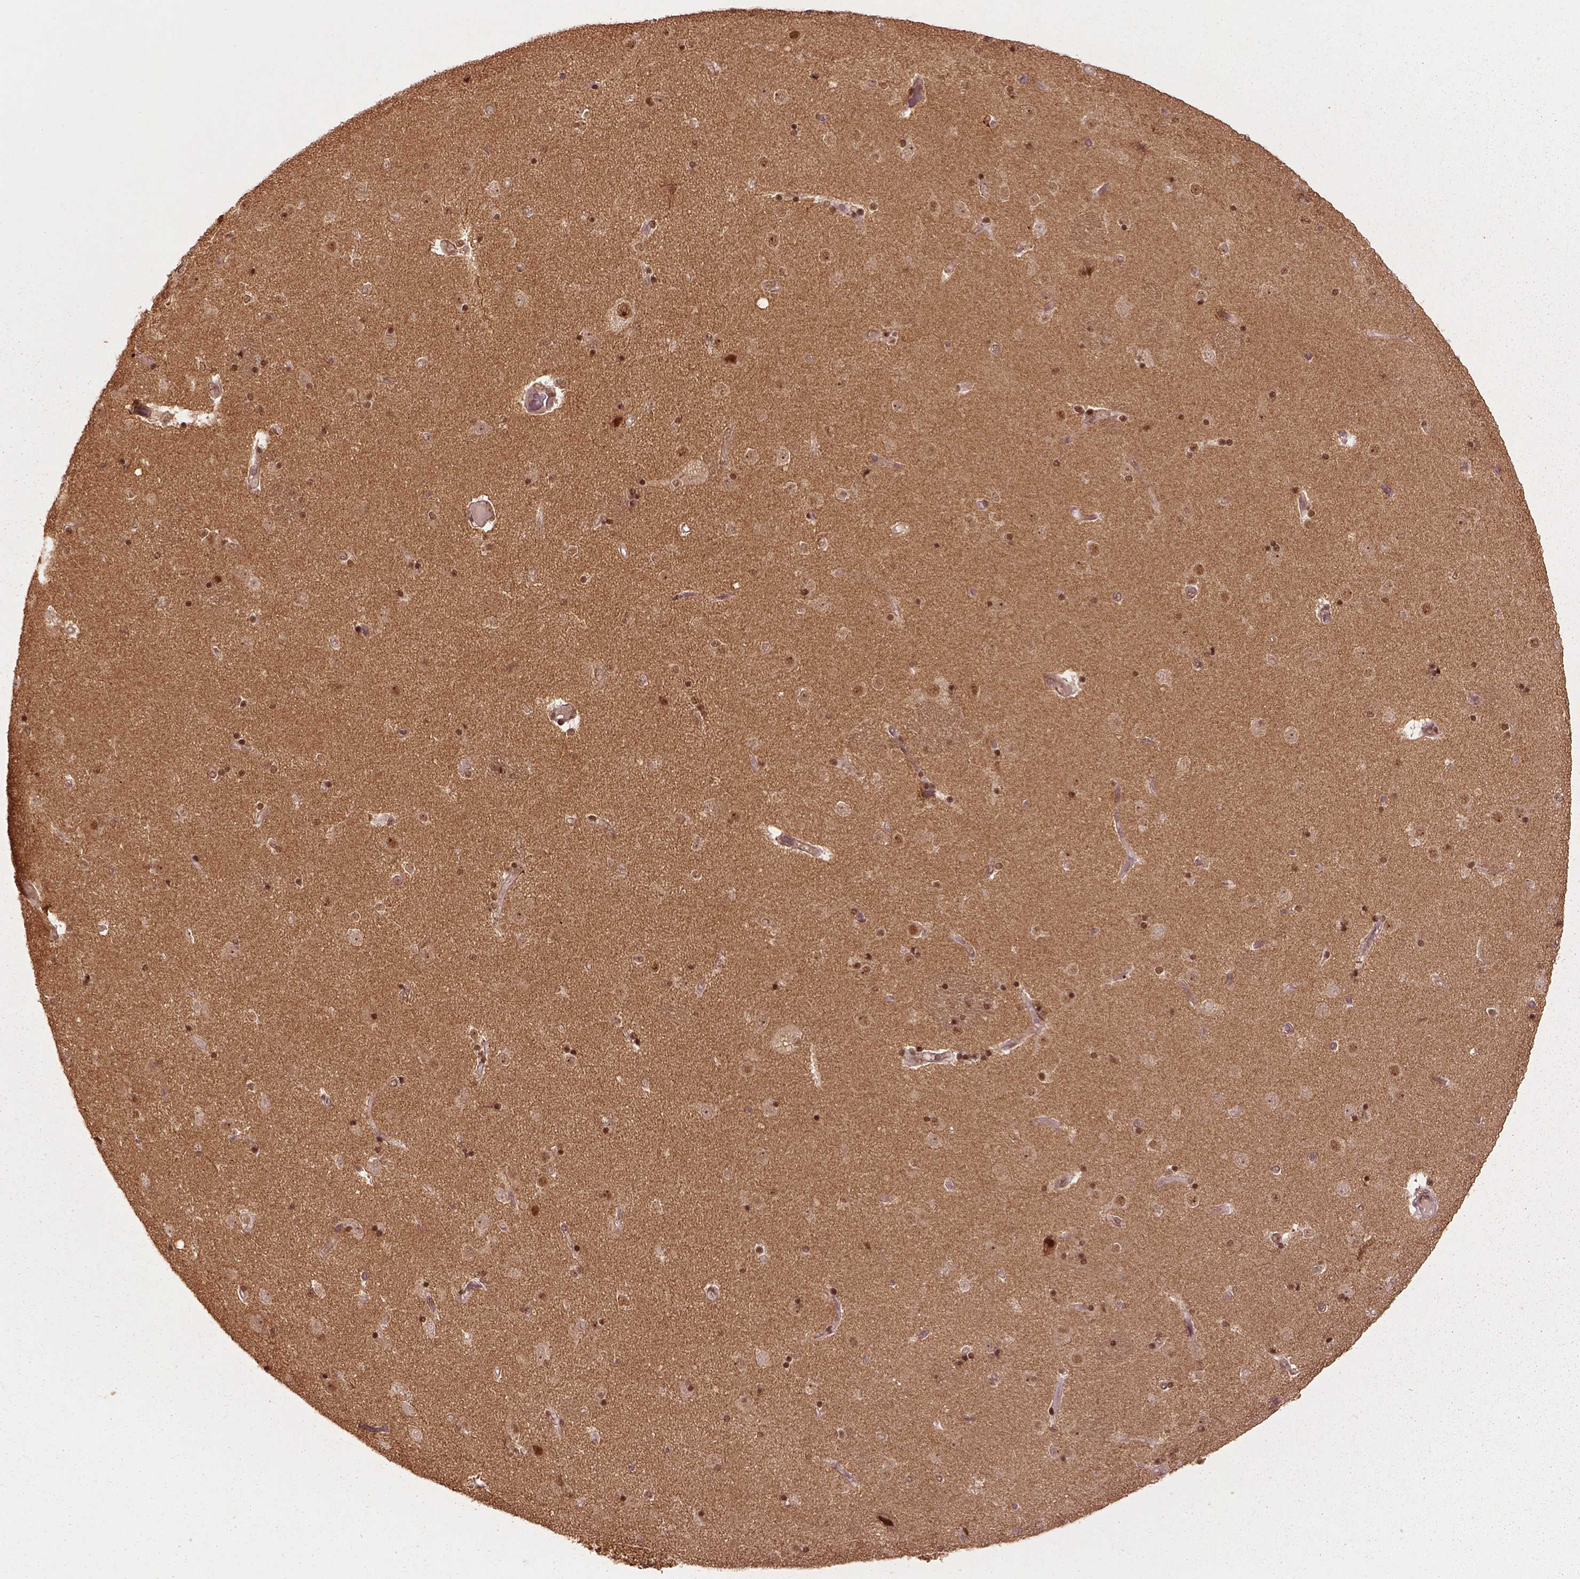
{"staining": {"intensity": "moderate", "quantity": ">75%", "location": "cytoplasmic/membranous"}, "tissue": "caudate", "cell_type": "Glial cells", "image_type": "normal", "snomed": [{"axis": "morphology", "description": "Normal tissue, NOS"}, {"axis": "topography", "description": "Lateral ventricle wall"}], "caption": "Protein staining of unremarkable caudate shows moderate cytoplasmic/membranous expression in approximately >75% of glial cells. The protein is shown in brown color, while the nuclei are stained blue.", "gene": "BRD9", "patient": {"sex": "female", "age": 71}}